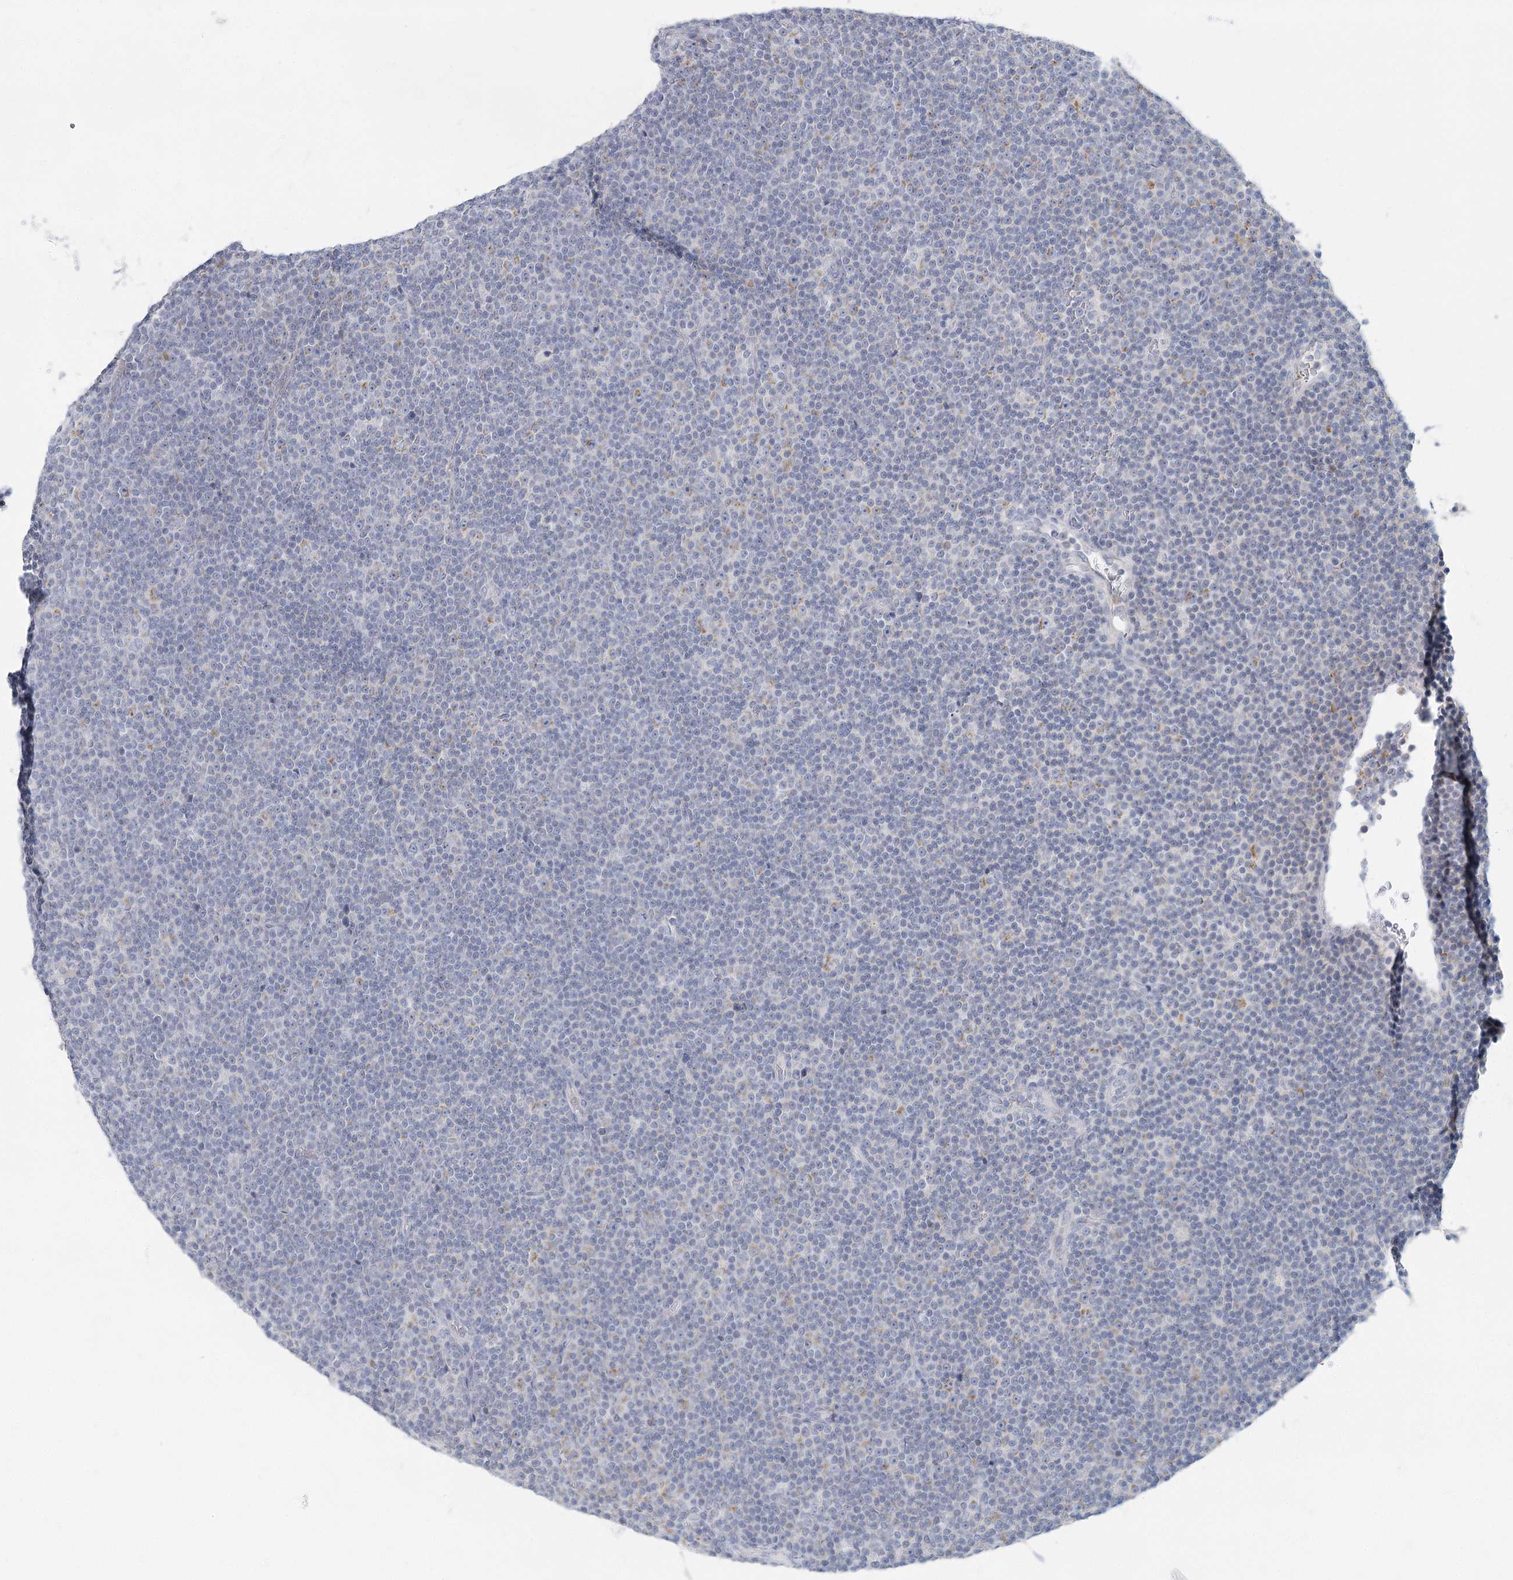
{"staining": {"intensity": "negative", "quantity": "none", "location": "none"}, "tissue": "lymphoma", "cell_type": "Tumor cells", "image_type": "cancer", "snomed": [{"axis": "morphology", "description": "Malignant lymphoma, non-Hodgkin's type, Low grade"}, {"axis": "topography", "description": "Lymph node"}], "caption": "This is a micrograph of immunohistochemistry (IHC) staining of lymphoma, which shows no staining in tumor cells.", "gene": "FAM110C", "patient": {"sex": "female", "age": 67}}